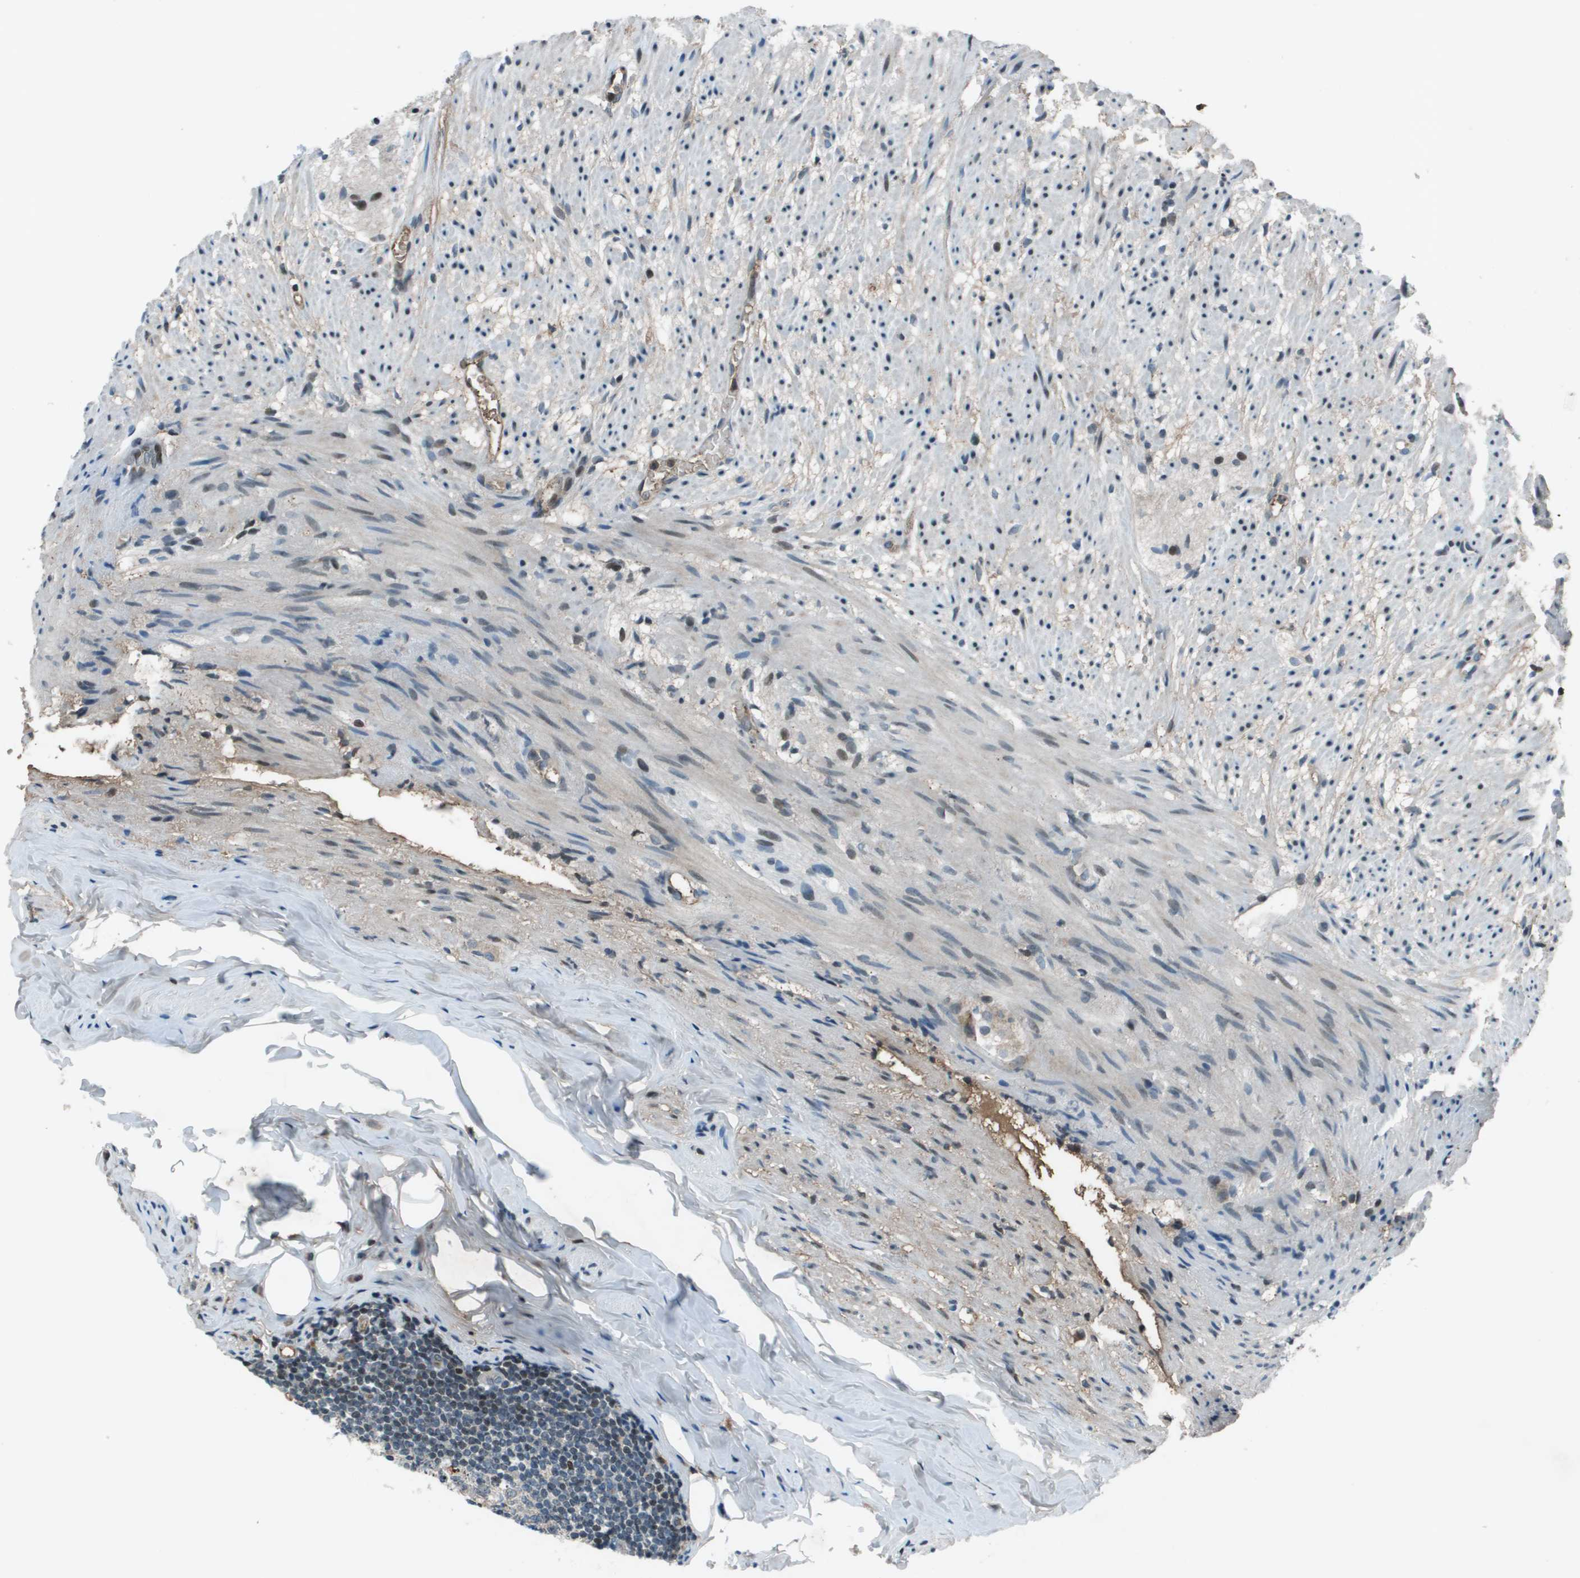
{"staining": {"intensity": "negative", "quantity": "none", "location": "none"}, "tissue": "appendix", "cell_type": "Glandular cells", "image_type": "normal", "snomed": [{"axis": "morphology", "description": "Normal tissue, NOS"}, {"axis": "topography", "description": "Appendix"}], "caption": "A high-resolution photomicrograph shows immunohistochemistry (IHC) staining of normal appendix, which displays no significant positivity in glandular cells. (Brightfield microscopy of DAB (3,3'-diaminobenzidine) IHC at high magnification).", "gene": "CXCL12", "patient": {"sex": "female", "age": 77}}